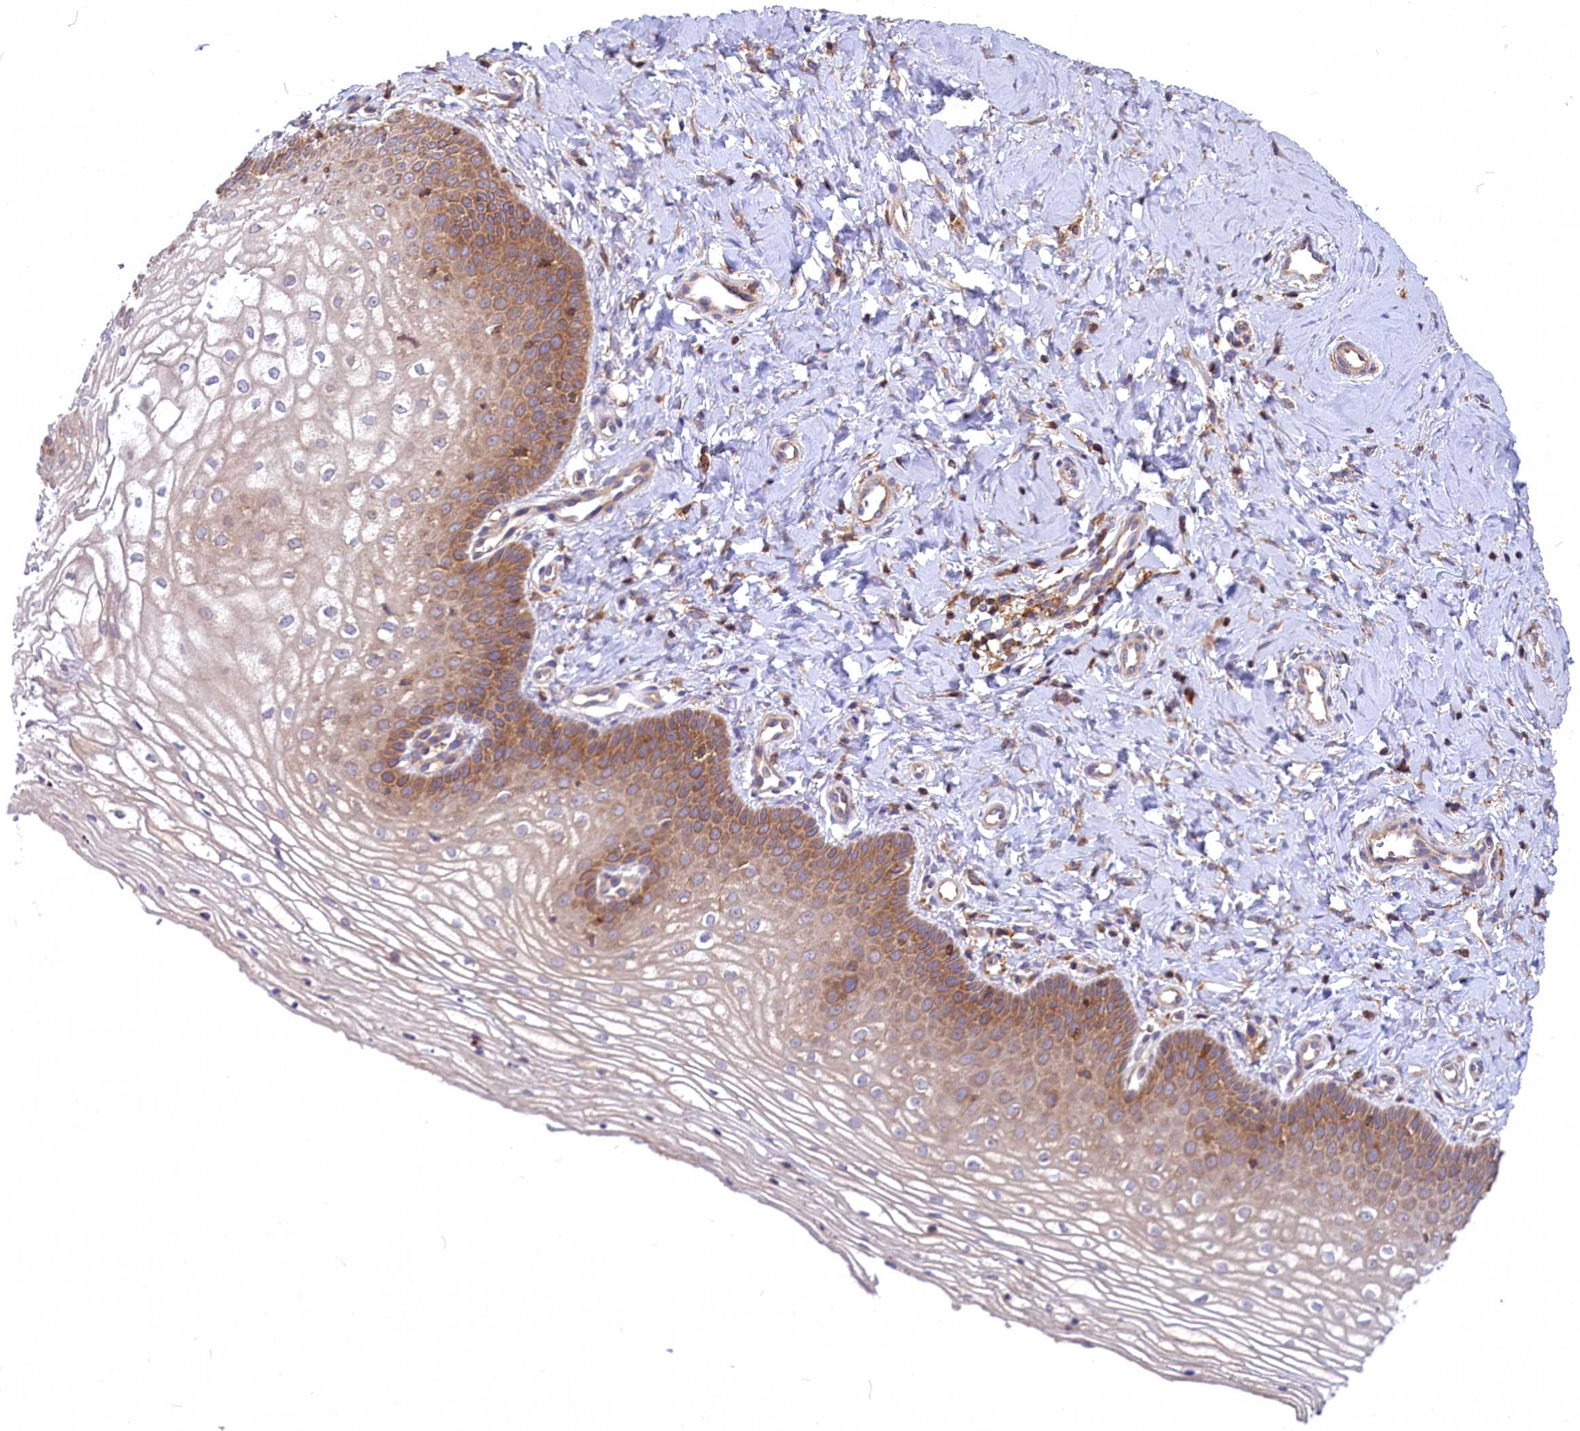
{"staining": {"intensity": "moderate", "quantity": ">75%", "location": "cytoplasmic/membranous"}, "tissue": "vagina", "cell_type": "Squamous epithelial cells", "image_type": "normal", "snomed": [{"axis": "morphology", "description": "Normal tissue, NOS"}, {"axis": "topography", "description": "Vagina"}], "caption": "A brown stain highlights moderate cytoplasmic/membranous expression of a protein in squamous epithelial cells of normal human vagina.", "gene": "MYO9B", "patient": {"sex": "female", "age": 68}}